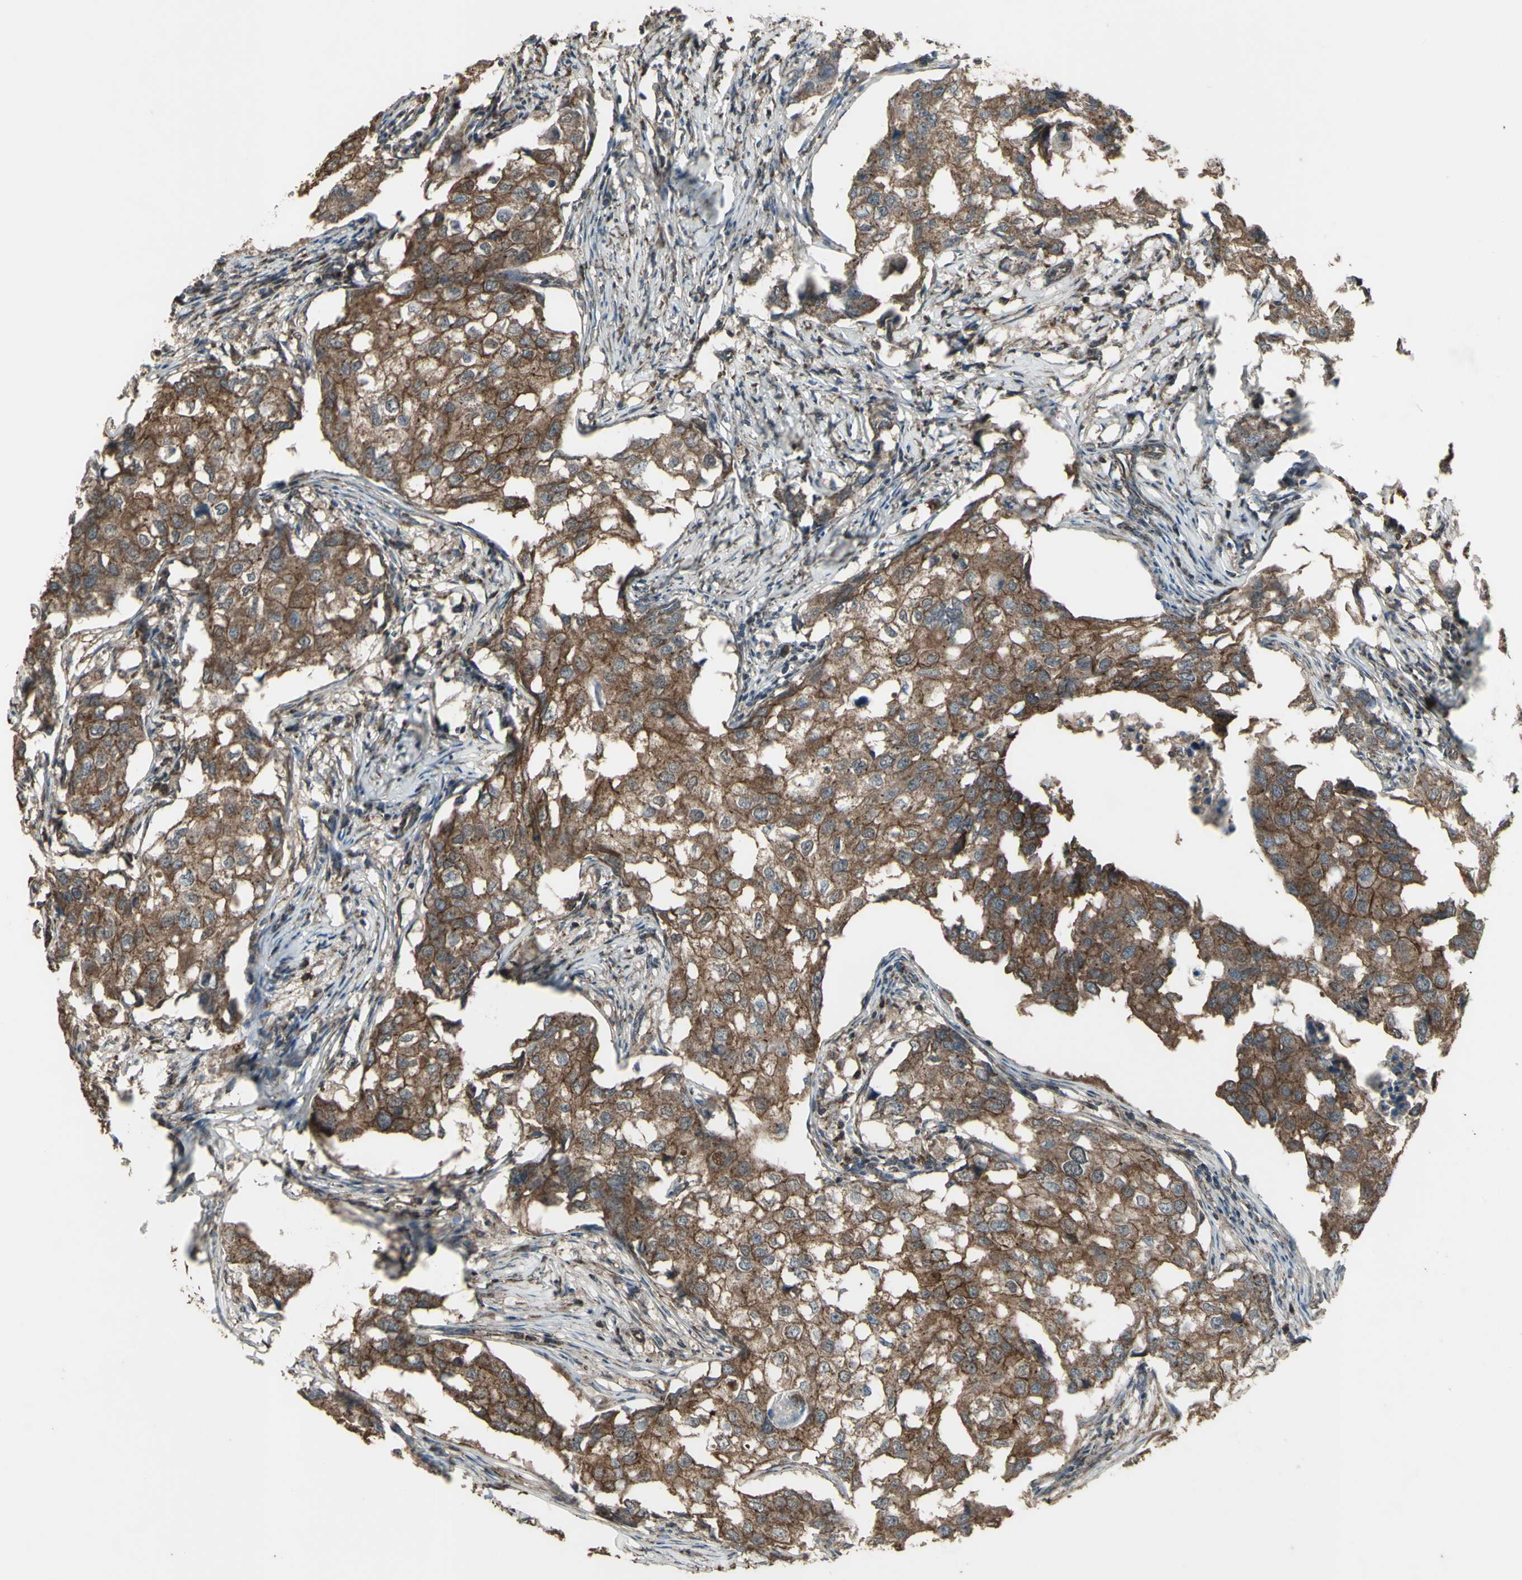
{"staining": {"intensity": "moderate", "quantity": ">75%", "location": "cytoplasmic/membranous"}, "tissue": "breast cancer", "cell_type": "Tumor cells", "image_type": "cancer", "snomed": [{"axis": "morphology", "description": "Duct carcinoma"}, {"axis": "topography", "description": "Breast"}], "caption": "Tumor cells show moderate cytoplasmic/membranous positivity in about >75% of cells in breast cancer.", "gene": "FXYD3", "patient": {"sex": "female", "age": 27}}